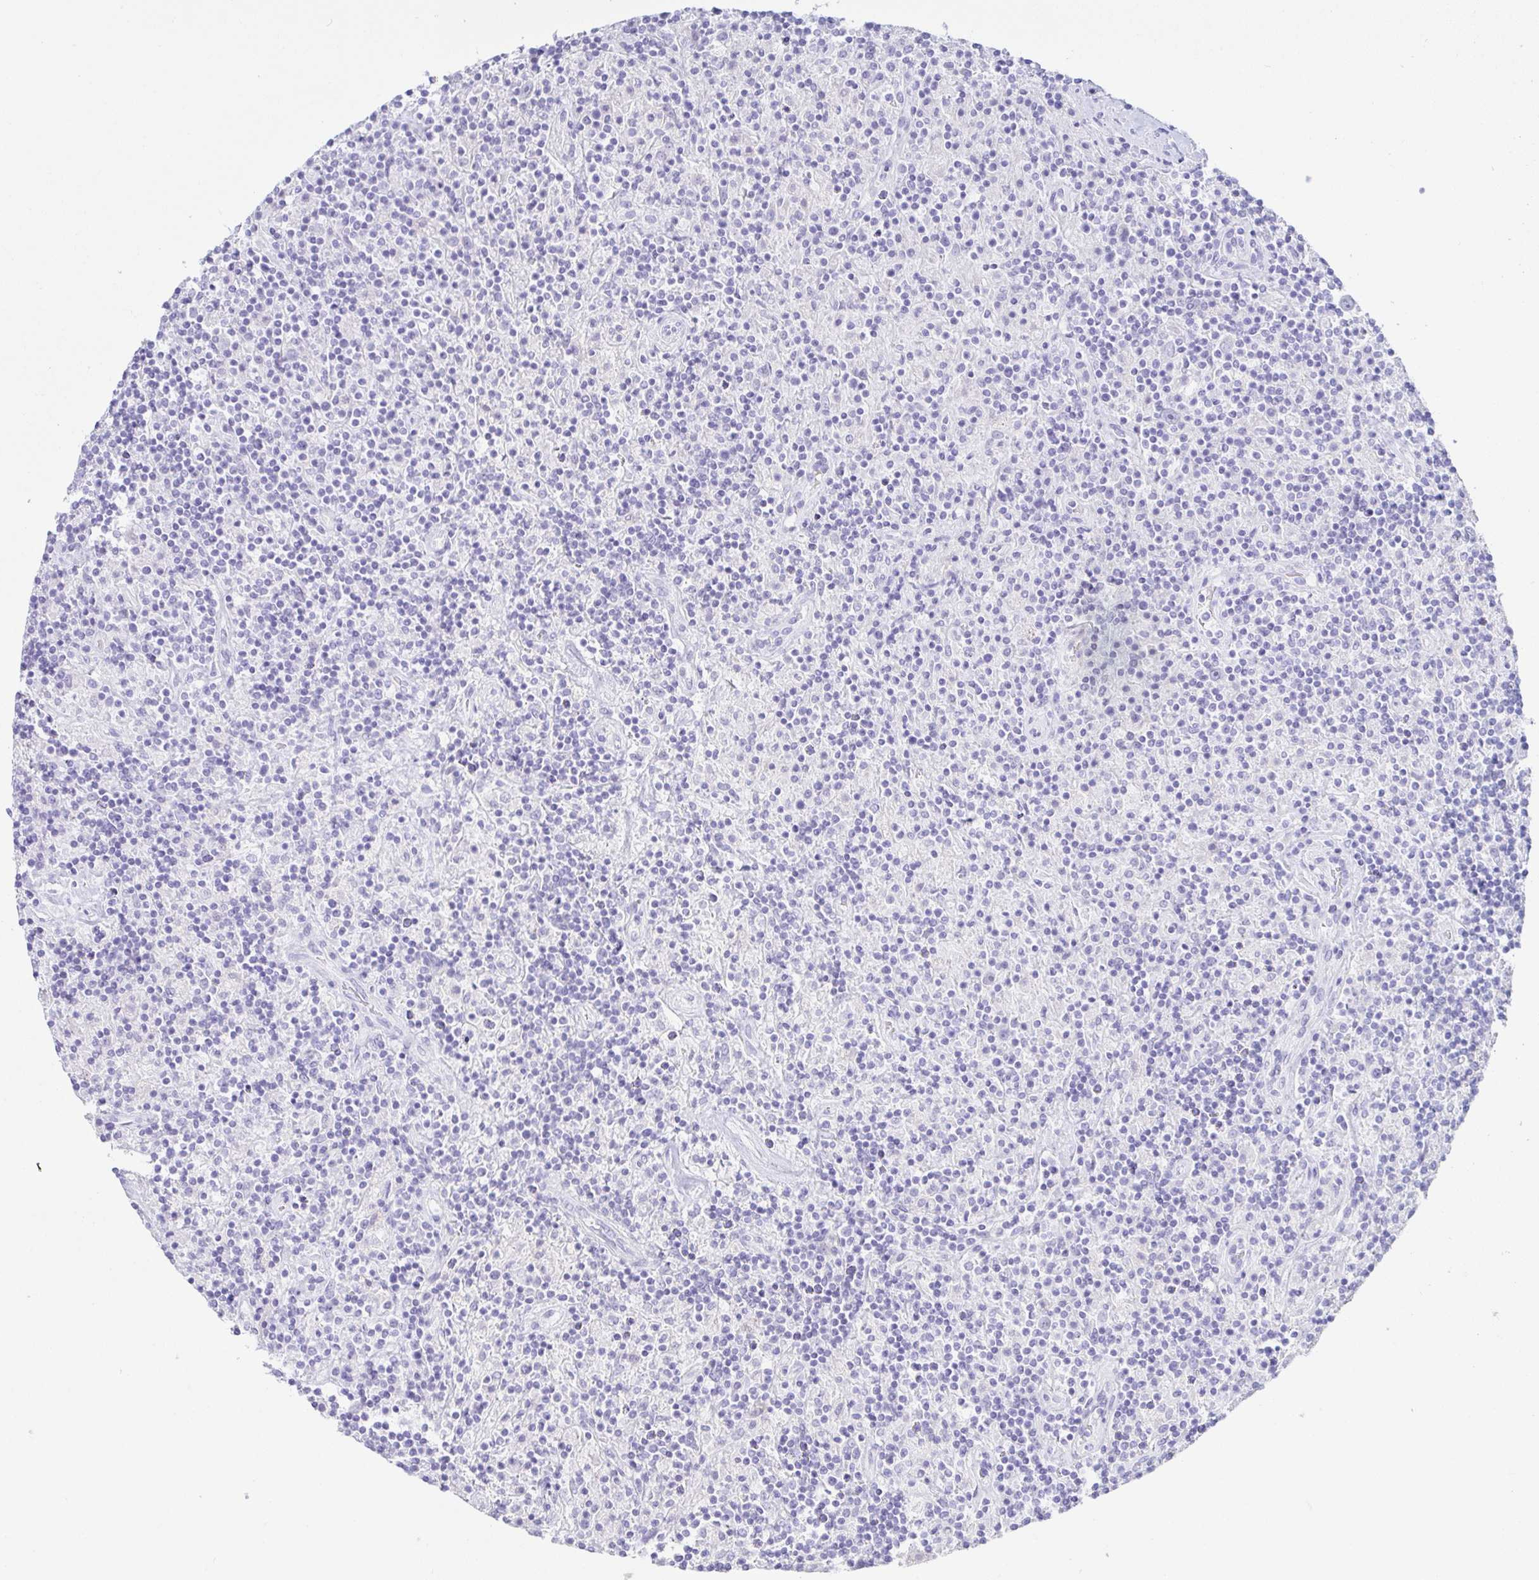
{"staining": {"intensity": "negative", "quantity": "none", "location": "none"}, "tissue": "lymphoma", "cell_type": "Tumor cells", "image_type": "cancer", "snomed": [{"axis": "morphology", "description": "Hodgkin's disease, NOS"}, {"axis": "topography", "description": "Lymph node"}], "caption": "DAB immunohistochemical staining of lymphoma demonstrates no significant expression in tumor cells.", "gene": "PAX8", "patient": {"sex": "male", "age": 70}}